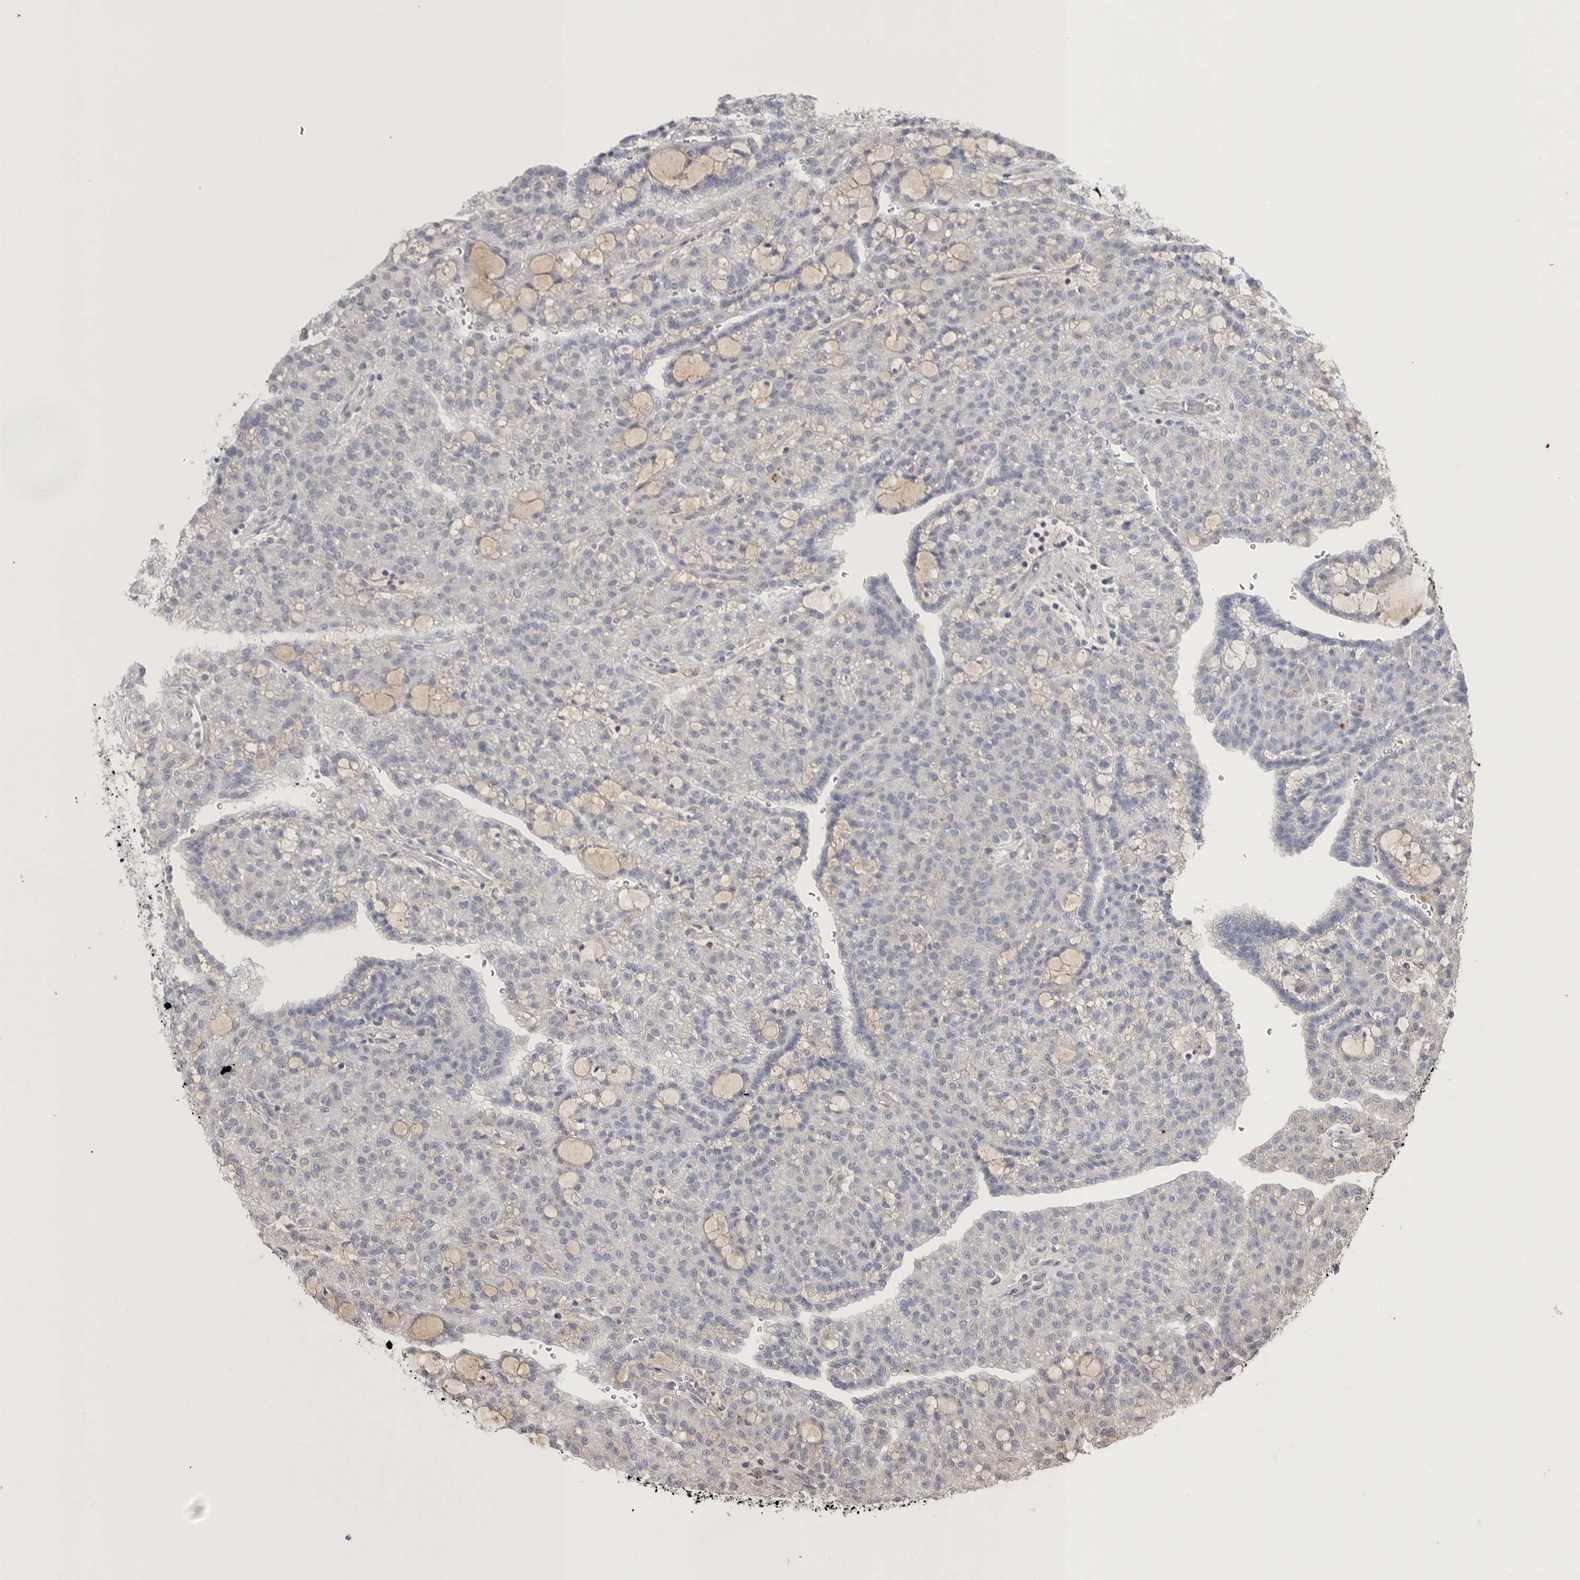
{"staining": {"intensity": "negative", "quantity": "none", "location": "none"}, "tissue": "renal cancer", "cell_type": "Tumor cells", "image_type": "cancer", "snomed": [{"axis": "morphology", "description": "Adenocarcinoma, NOS"}, {"axis": "topography", "description": "Kidney"}], "caption": "Renal adenocarcinoma was stained to show a protein in brown. There is no significant positivity in tumor cells.", "gene": "TIMP1", "patient": {"sex": "male", "age": 63}}